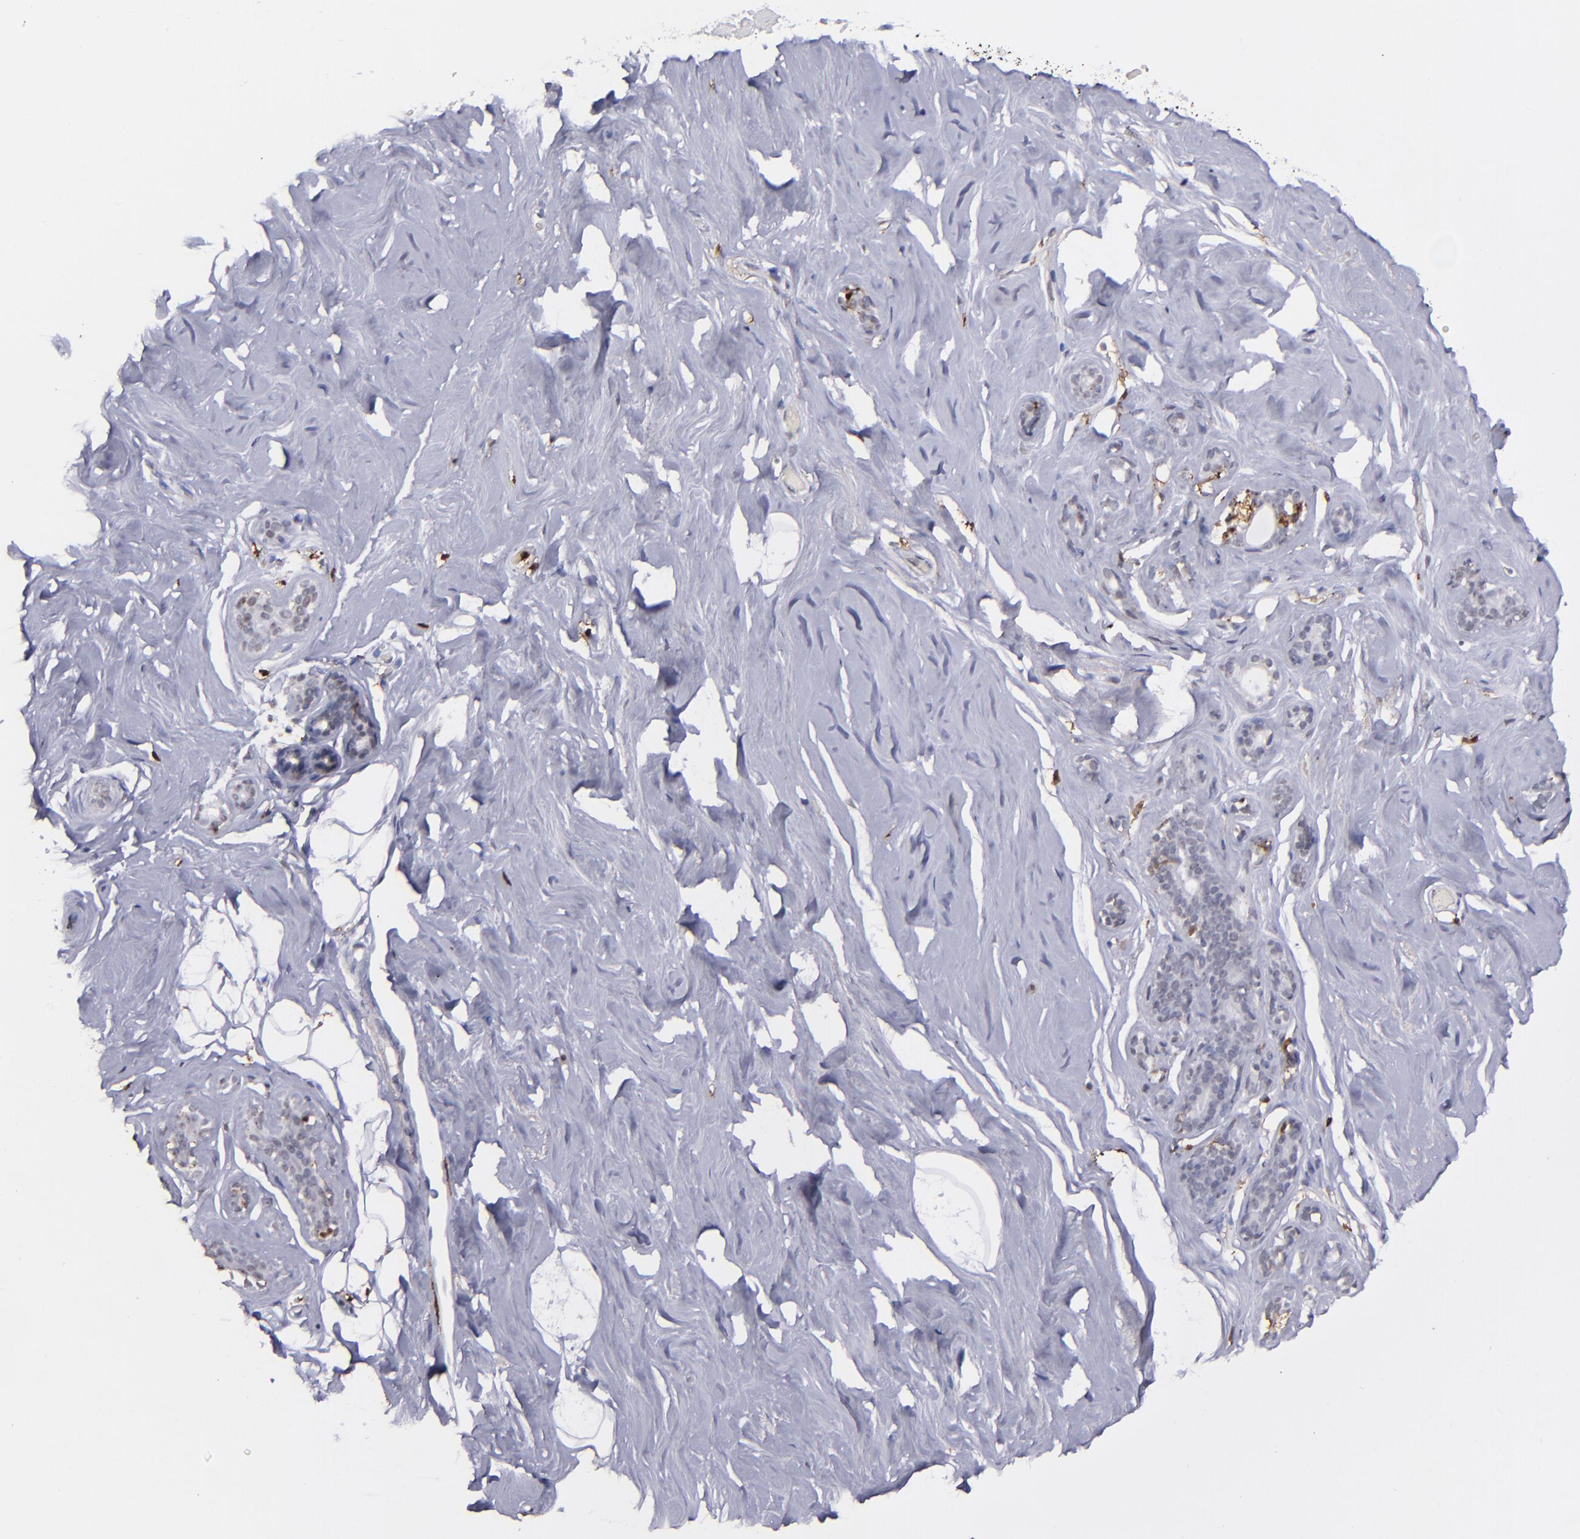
{"staining": {"intensity": "weak", "quantity": "<25%", "location": "nuclear"}, "tissue": "breast", "cell_type": "Glandular cells", "image_type": "normal", "snomed": [{"axis": "morphology", "description": "Normal tissue, NOS"}, {"axis": "topography", "description": "Breast"}], "caption": "The immunohistochemistry (IHC) image has no significant positivity in glandular cells of breast.", "gene": "NCF2", "patient": {"sex": "female", "age": 75}}